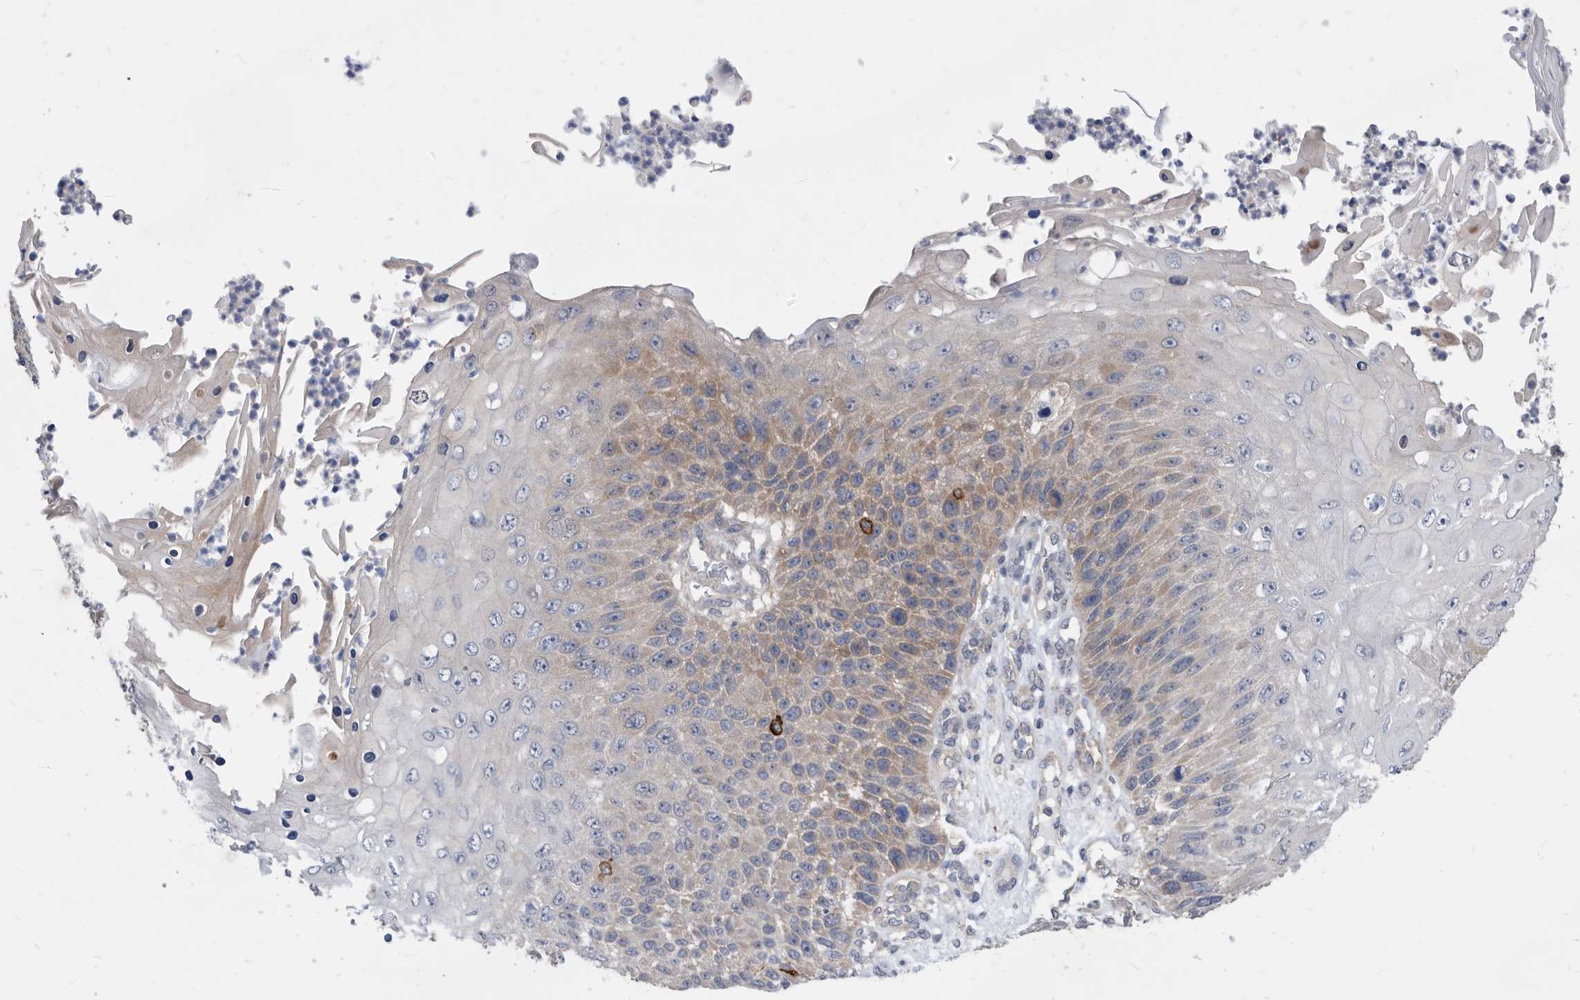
{"staining": {"intensity": "weak", "quantity": "25%-75%", "location": "cytoplasmic/membranous"}, "tissue": "skin cancer", "cell_type": "Tumor cells", "image_type": "cancer", "snomed": [{"axis": "morphology", "description": "Squamous cell carcinoma, NOS"}, {"axis": "topography", "description": "Skin"}], "caption": "The photomicrograph exhibits immunohistochemical staining of skin squamous cell carcinoma. There is weak cytoplasmic/membranous positivity is seen in about 25%-75% of tumor cells. Immunohistochemistry (ihc) stains the protein in brown and the nuclei are stained blue.", "gene": "CCT4", "patient": {"sex": "female", "age": 88}}